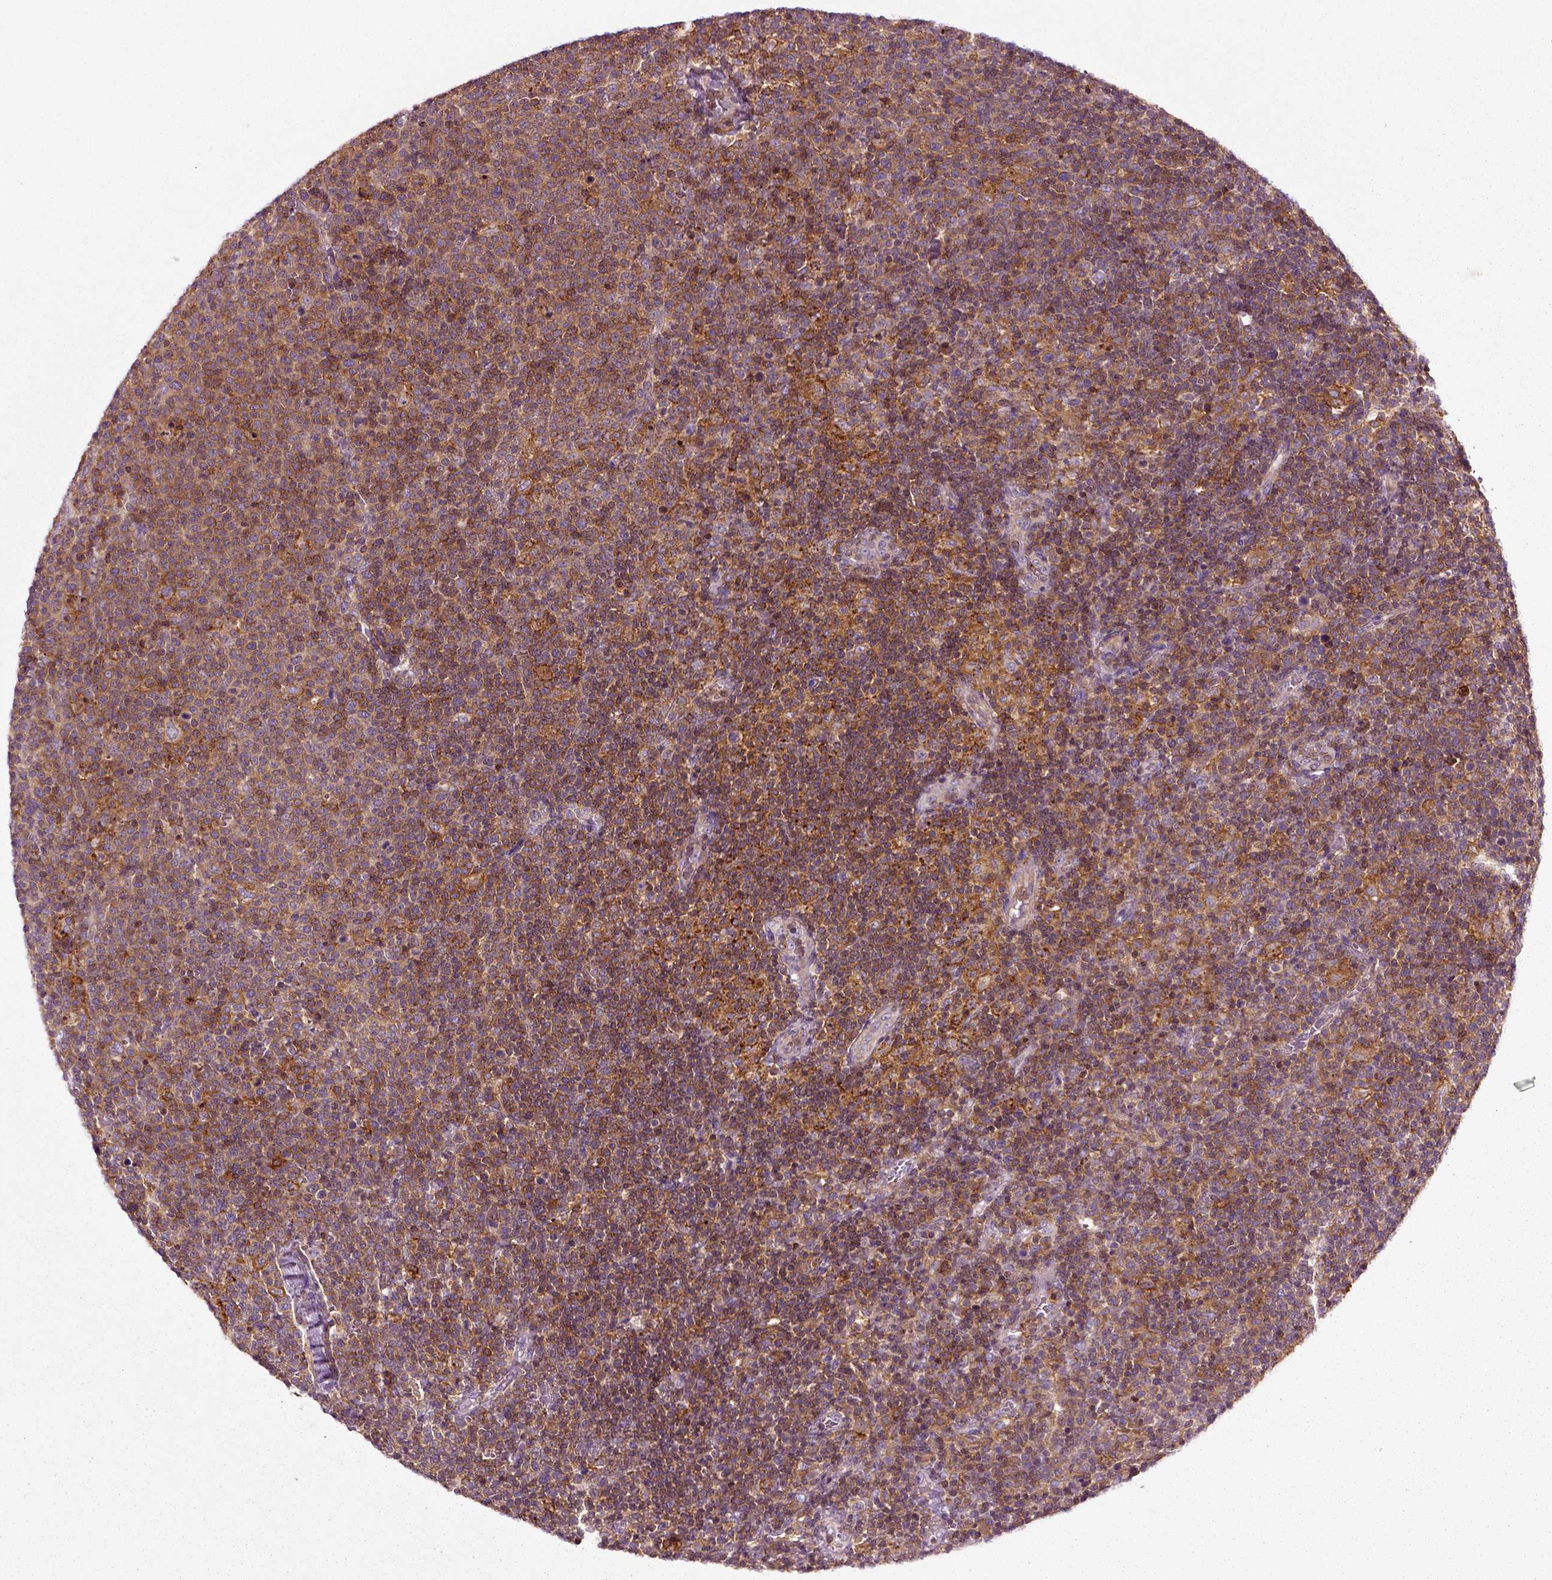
{"staining": {"intensity": "moderate", "quantity": ">75%", "location": "cytoplasmic/membranous"}, "tissue": "lymphoma", "cell_type": "Tumor cells", "image_type": "cancer", "snomed": [{"axis": "morphology", "description": "Malignant lymphoma, non-Hodgkin's type, High grade"}, {"axis": "topography", "description": "Lymph node"}], "caption": "The image reveals staining of lymphoma, revealing moderate cytoplasmic/membranous protein staining (brown color) within tumor cells.", "gene": "RHOF", "patient": {"sex": "male", "age": 61}}